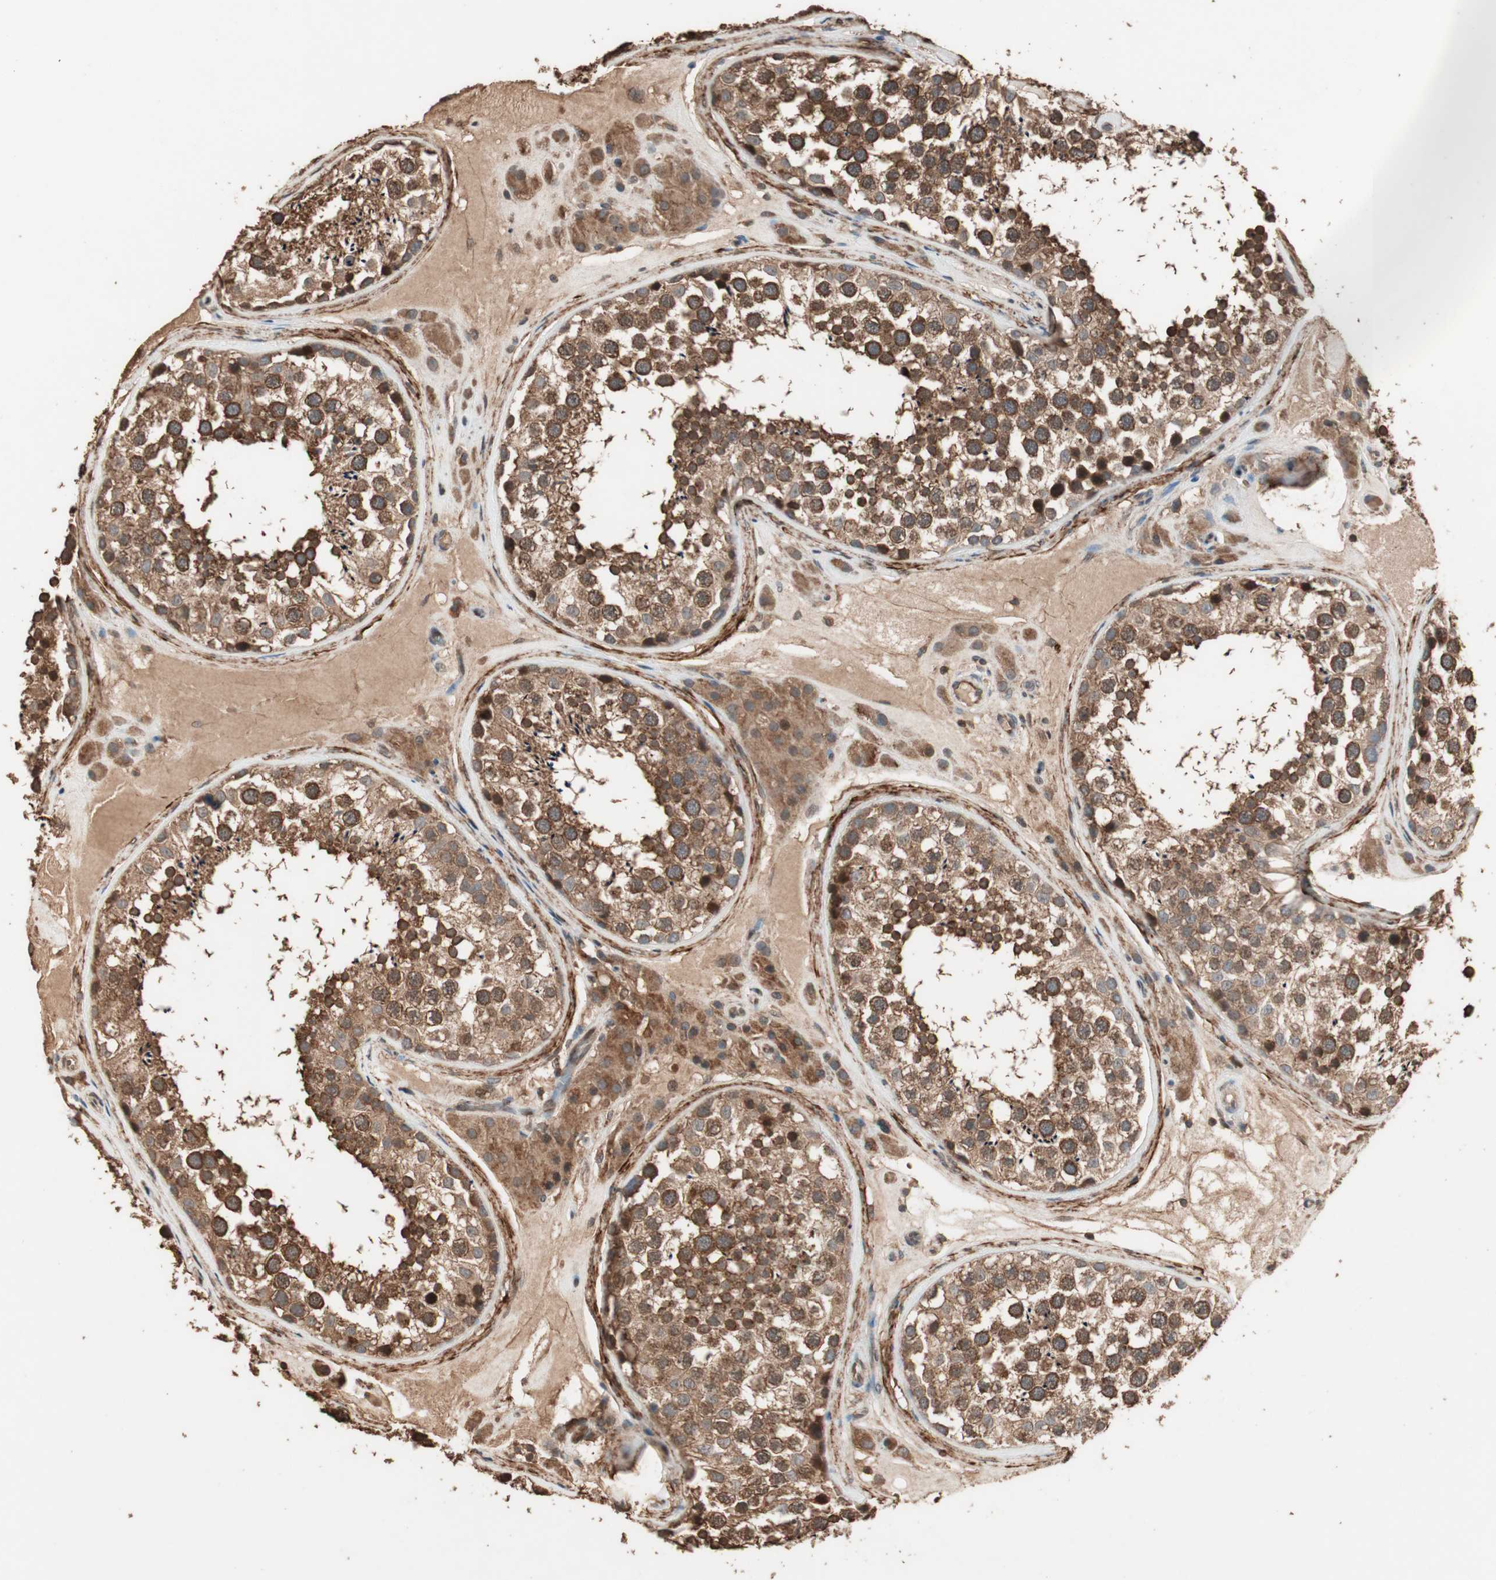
{"staining": {"intensity": "strong", "quantity": ">75%", "location": "cytoplasmic/membranous"}, "tissue": "testis", "cell_type": "Cells in seminiferous ducts", "image_type": "normal", "snomed": [{"axis": "morphology", "description": "Normal tissue, NOS"}, {"axis": "topography", "description": "Testis"}], "caption": "This photomicrograph exhibits IHC staining of normal human testis, with high strong cytoplasmic/membranous positivity in about >75% of cells in seminiferous ducts.", "gene": "USP20", "patient": {"sex": "male", "age": 46}}